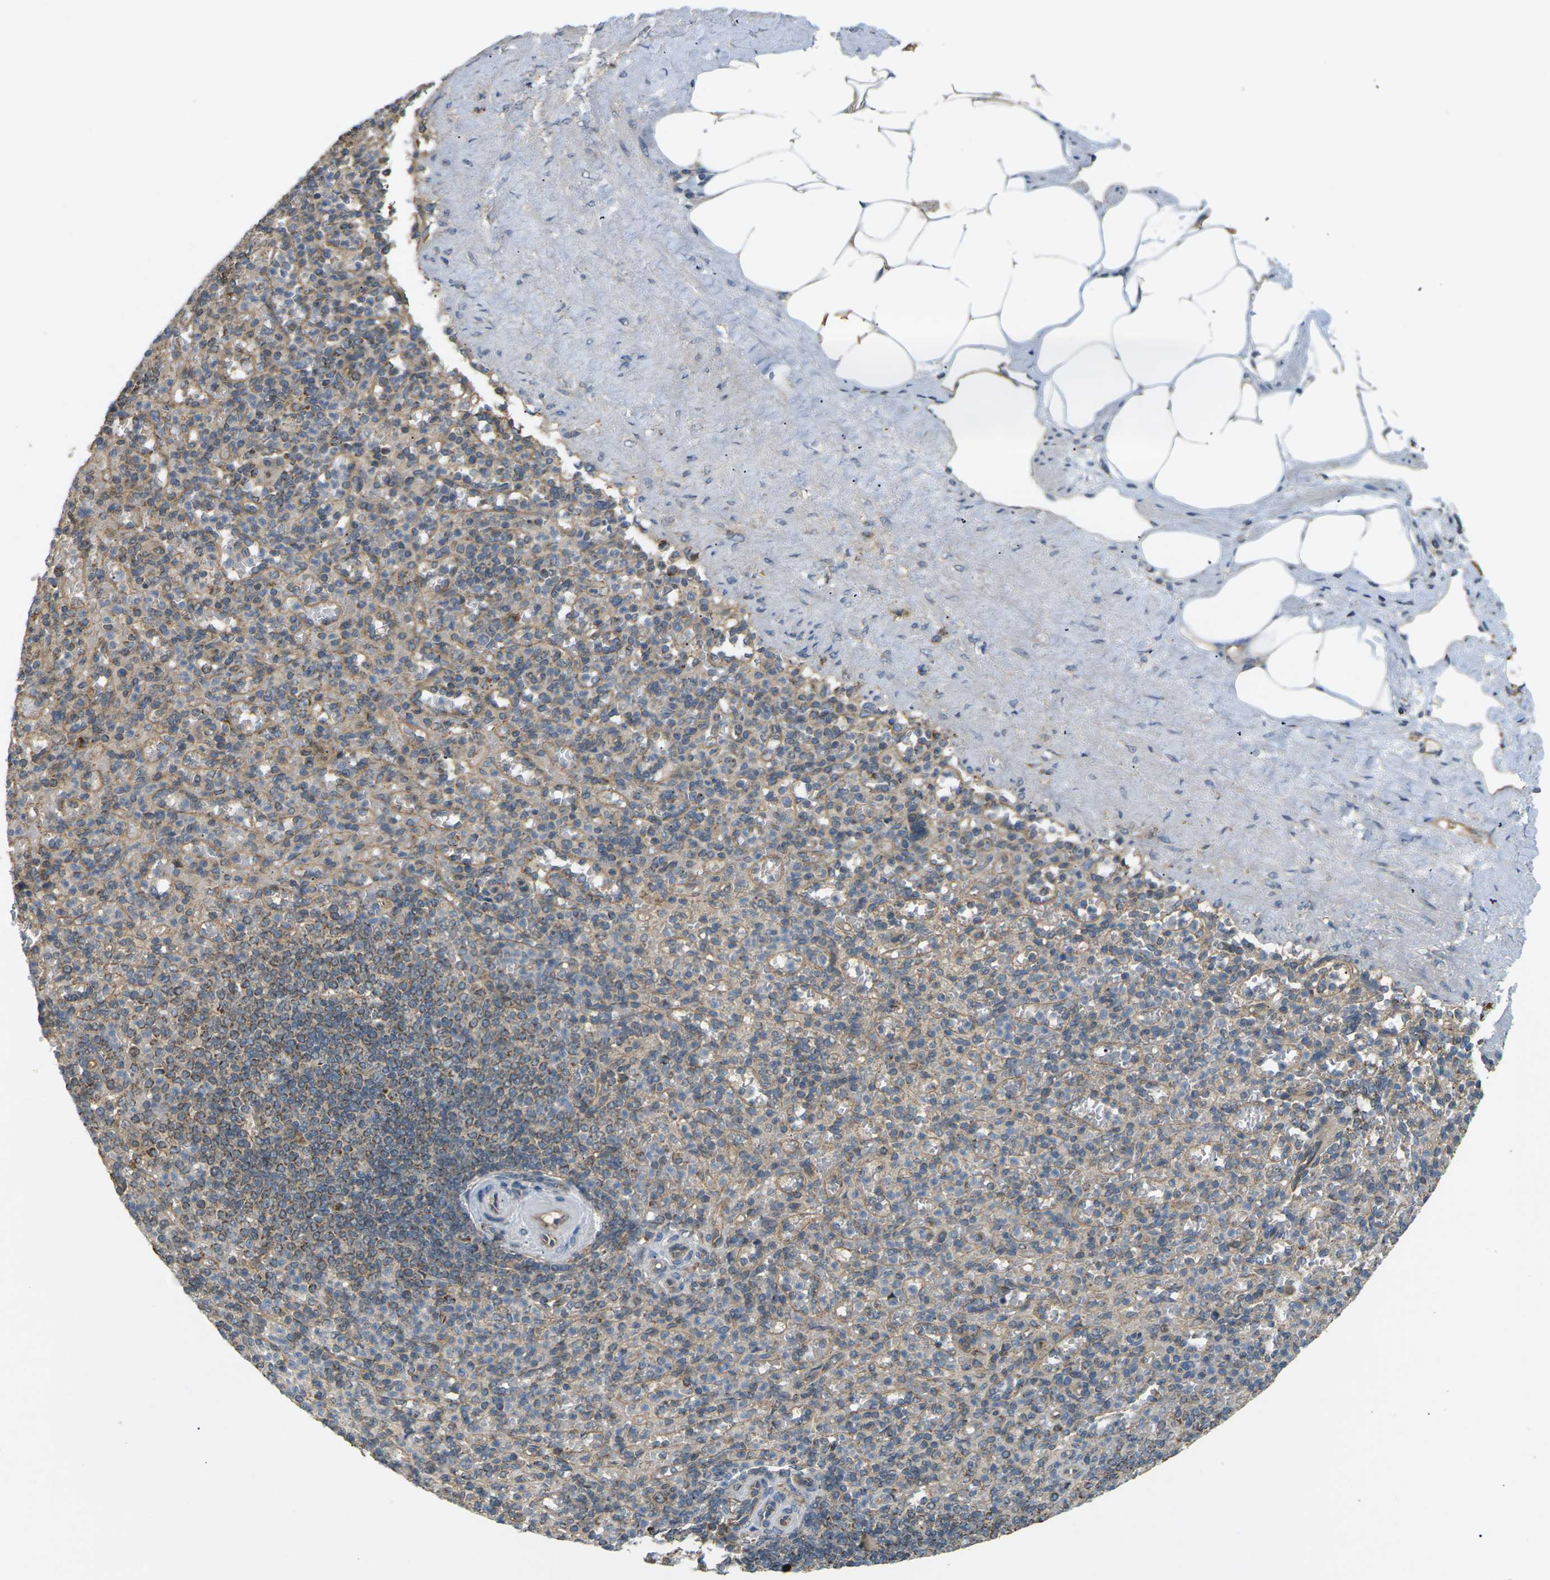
{"staining": {"intensity": "moderate", "quantity": ">75%", "location": "cytoplasmic/membranous"}, "tissue": "spleen", "cell_type": "Cells in red pulp", "image_type": "normal", "snomed": [{"axis": "morphology", "description": "Normal tissue, NOS"}, {"axis": "topography", "description": "Spleen"}], "caption": "Benign spleen displays moderate cytoplasmic/membranous staining in approximately >75% of cells in red pulp.", "gene": "KSR1", "patient": {"sex": "female", "age": 74}}